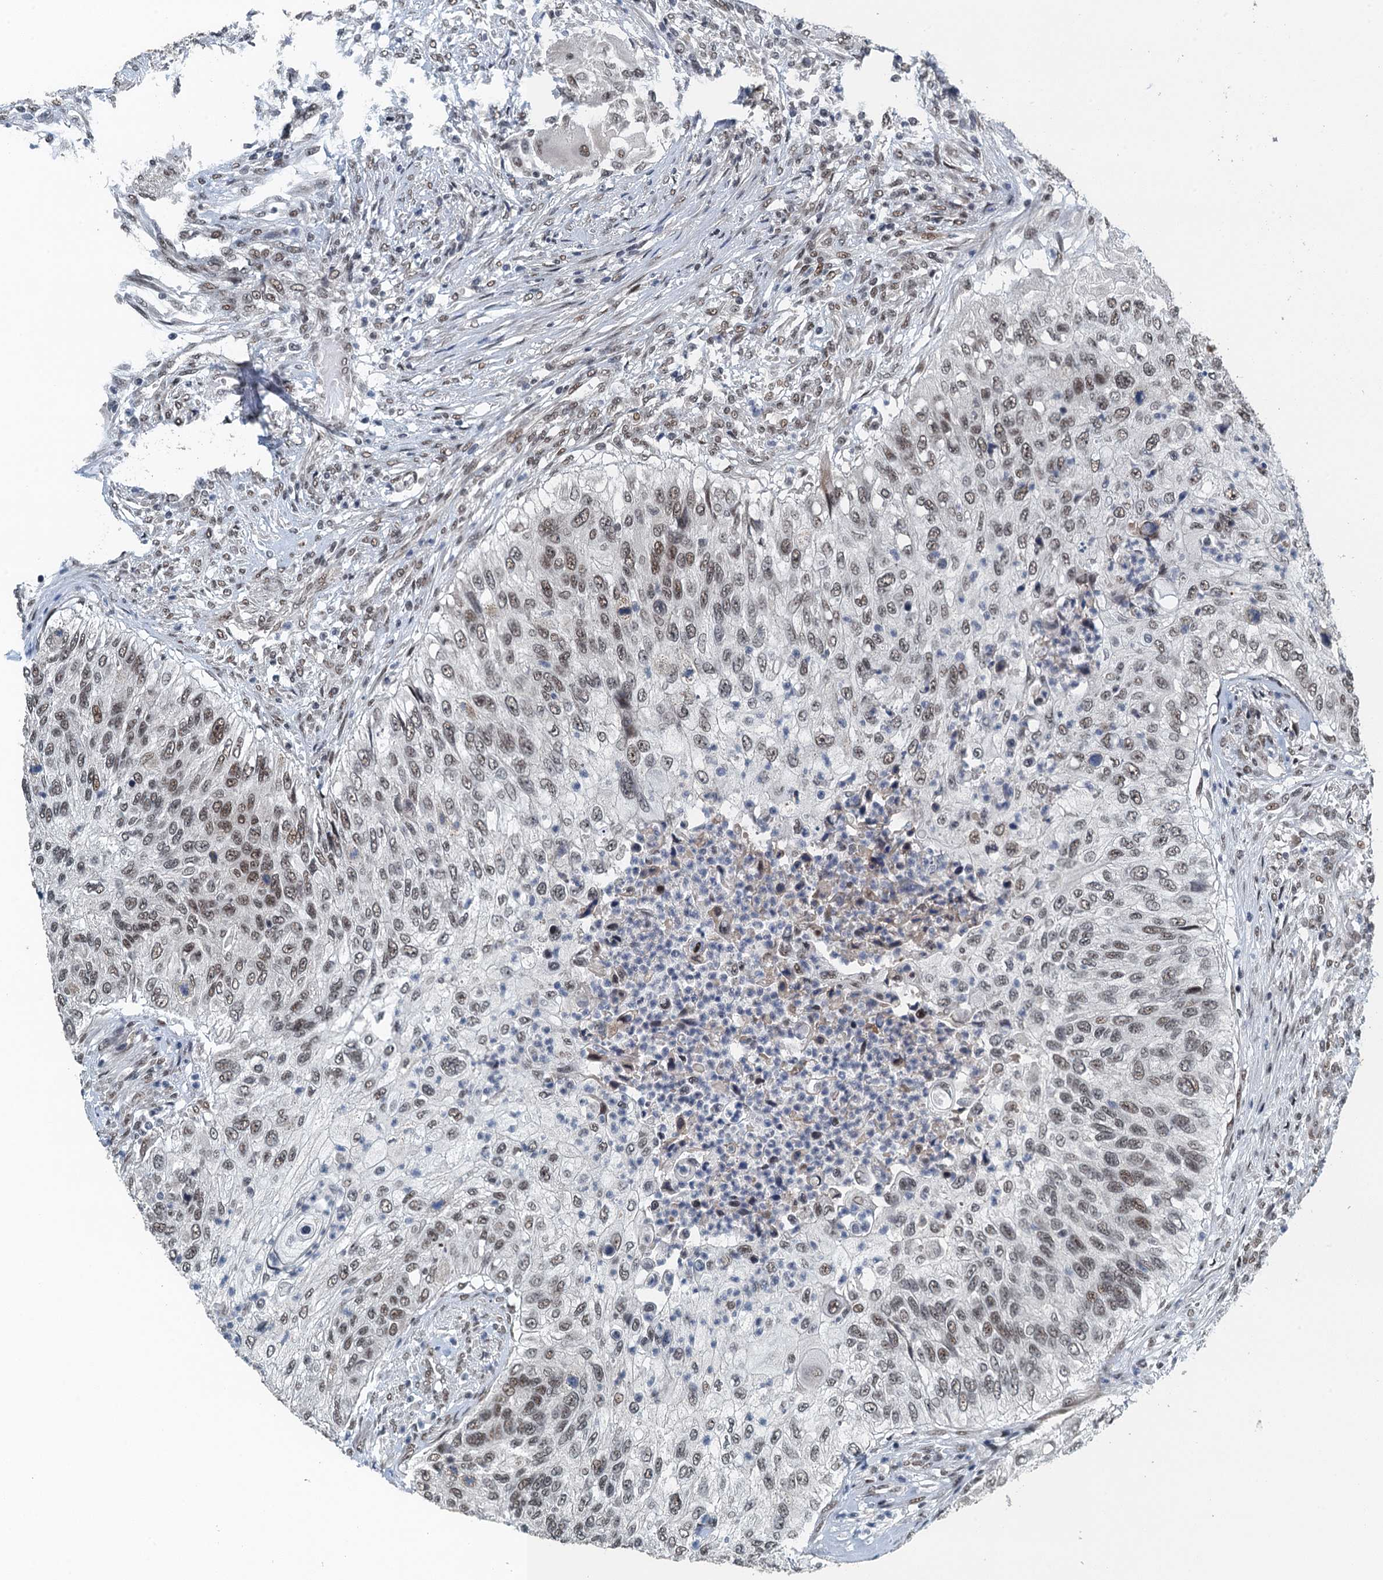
{"staining": {"intensity": "weak", "quantity": ">75%", "location": "nuclear"}, "tissue": "urothelial cancer", "cell_type": "Tumor cells", "image_type": "cancer", "snomed": [{"axis": "morphology", "description": "Urothelial carcinoma, High grade"}, {"axis": "topography", "description": "Urinary bladder"}], "caption": "IHC (DAB (3,3'-diaminobenzidine)) staining of urothelial carcinoma (high-grade) exhibits weak nuclear protein staining in approximately >75% of tumor cells.", "gene": "MTA3", "patient": {"sex": "female", "age": 60}}